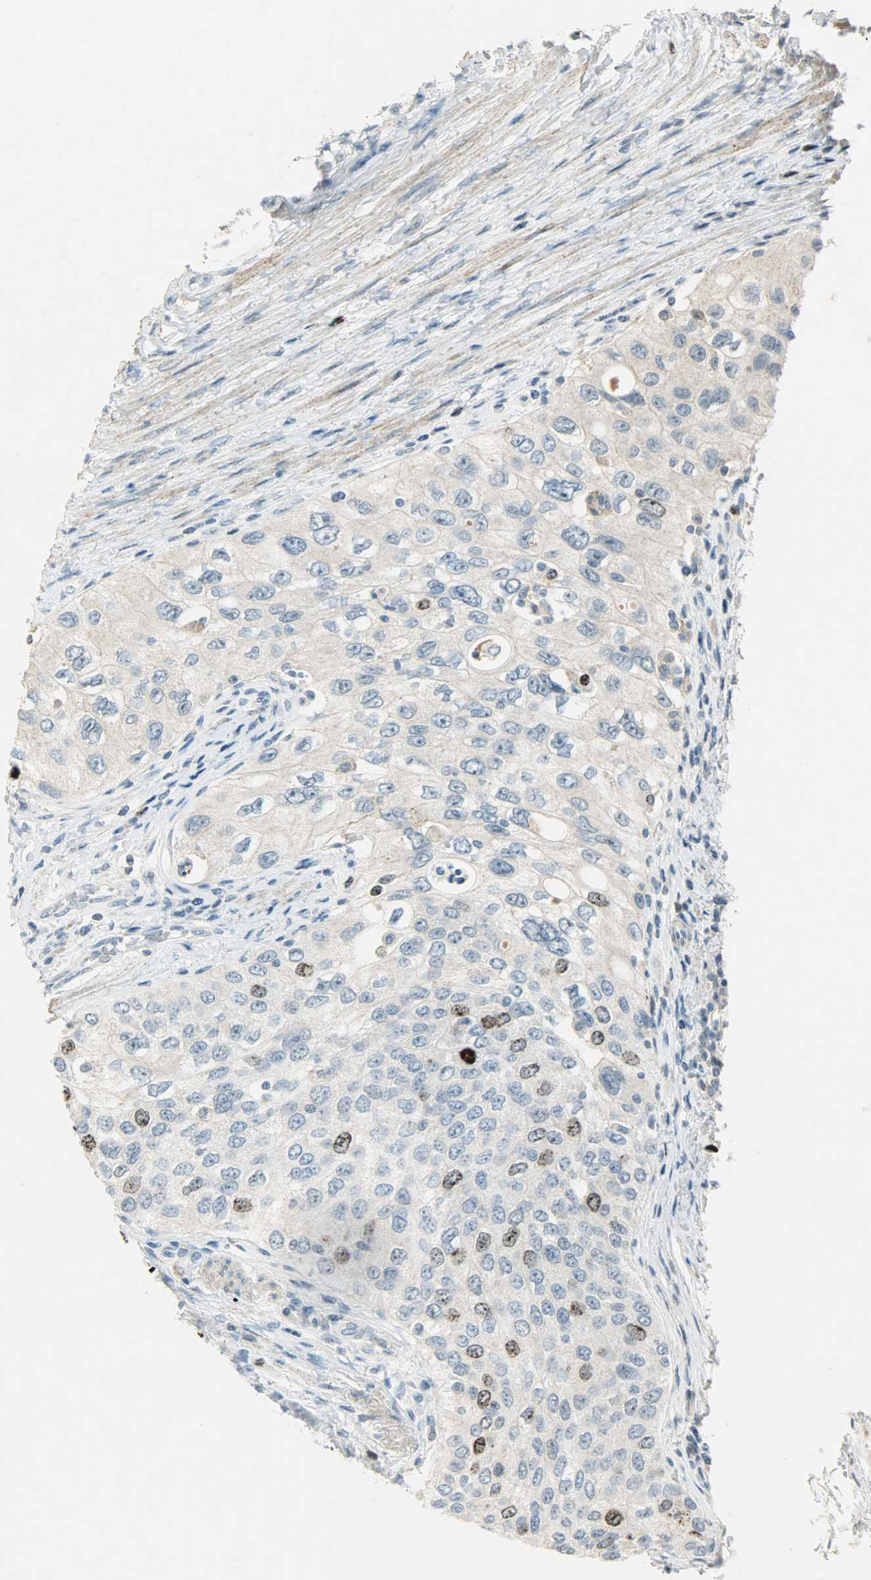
{"staining": {"intensity": "moderate", "quantity": "<25%", "location": "nuclear"}, "tissue": "urothelial cancer", "cell_type": "Tumor cells", "image_type": "cancer", "snomed": [{"axis": "morphology", "description": "Urothelial carcinoma, High grade"}, {"axis": "topography", "description": "Urinary bladder"}], "caption": "Protein staining demonstrates moderate nuclear positivity in about <25% of tumor cells in urothelial cancer. The staining is performed using DAB brown chromogen to label protein expression. The nuclei are counter-stained blue using hematoxylin.", "gene": "AURKB", "patient": {"sex": "female", "age": 56}}